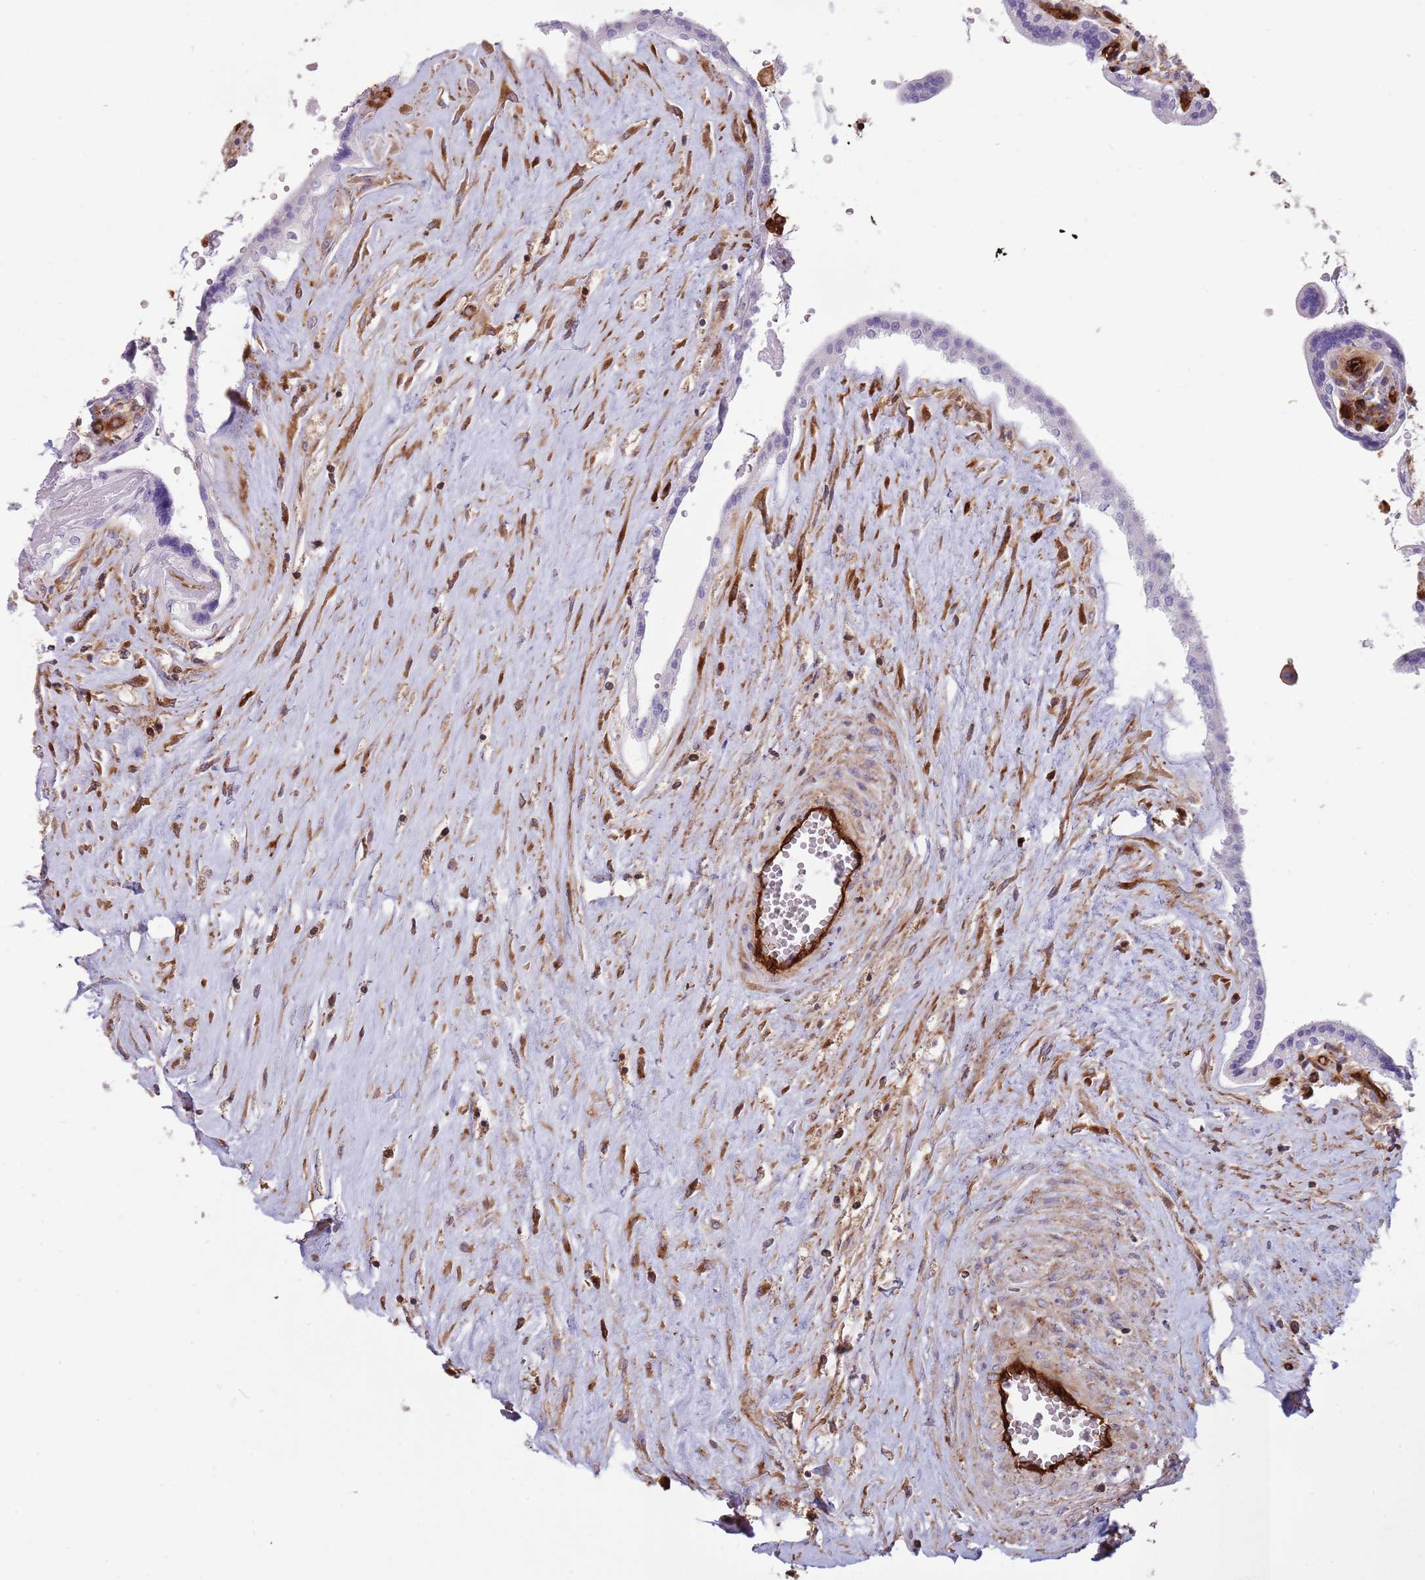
{"staining": {"intensity": "negative", "quantity": "none", "location": "none"}, "tissue": "placenta", "cell_type": "Trophoblastic cells", "image_type": "normal", "snomed": [{"axis": "morphology", "description": "Normal tissue, NOS"}, {"axis": "topography", "description": "Placenta"}], "caption": "This histopathology image is of benign placenta stained with immunohistochemistry (IHC) to label a protein in brown with the nuclei are counter-stained blue. There is no positivity in trophoblastic cells.", "gene": "KBTBD6", "patient": {"sex": "female", "age": 37}}